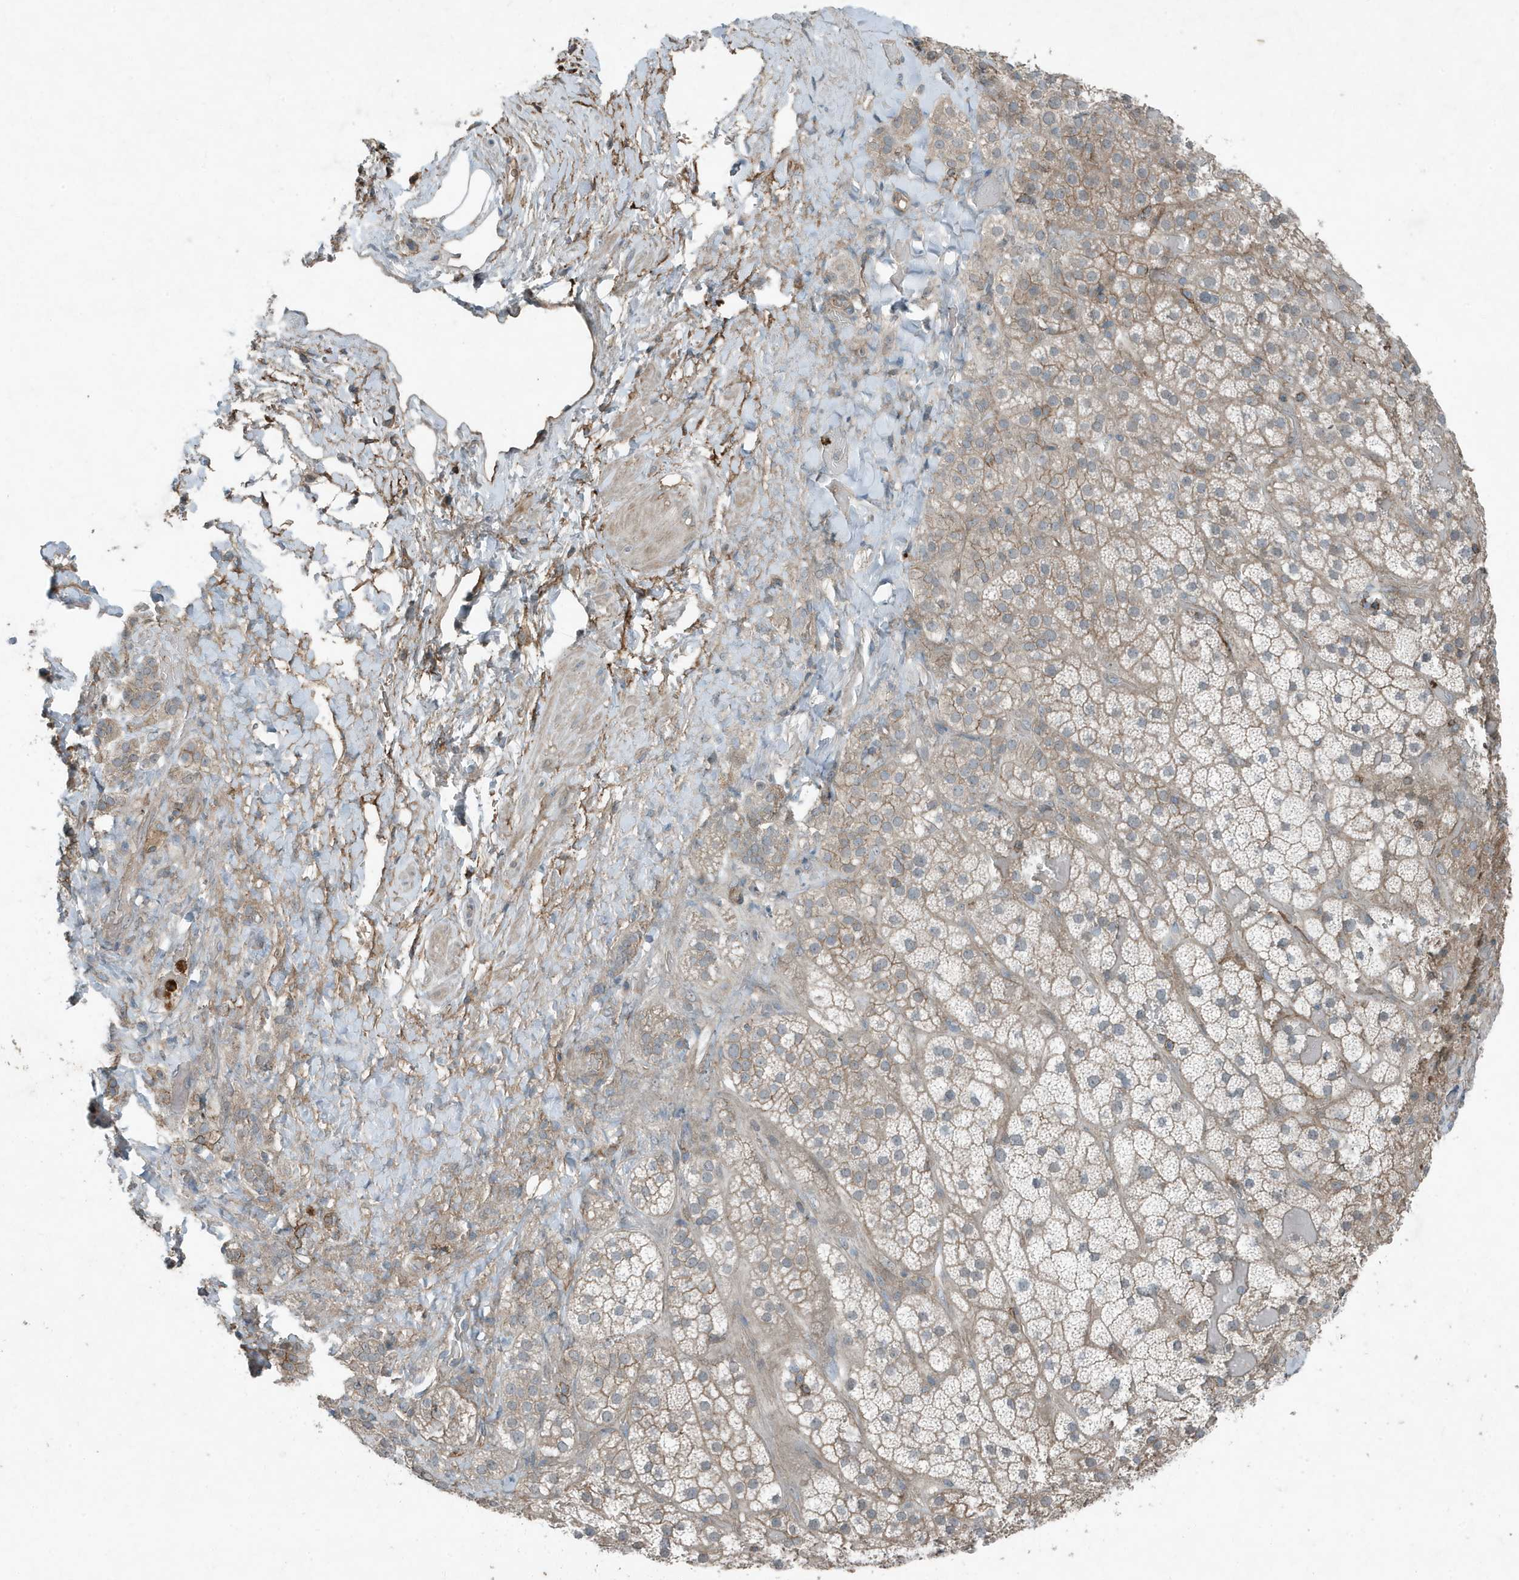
{"staining": {"intensity": "moderate", "quantity": "25%-75%", "location": "cytoplasmic/membranous"}, "tissue": "adrenal gland", "cell_type": "Glandular cells", "image_type": "normal", "snomed": [{"axis": "morphology", "description": "Normal tissue, NOS"}, {"axis": "topography", "description": "Adrenal gland"}], "caption": "Protein expression by immunohistochemistry displays moderate cytoplasmic/membranous positivity in about 25%-75% of glandular cells in unremarkable adrenal gland.", "gene": "DAPP1", "patient": {"sex": "male", "age": 57}}